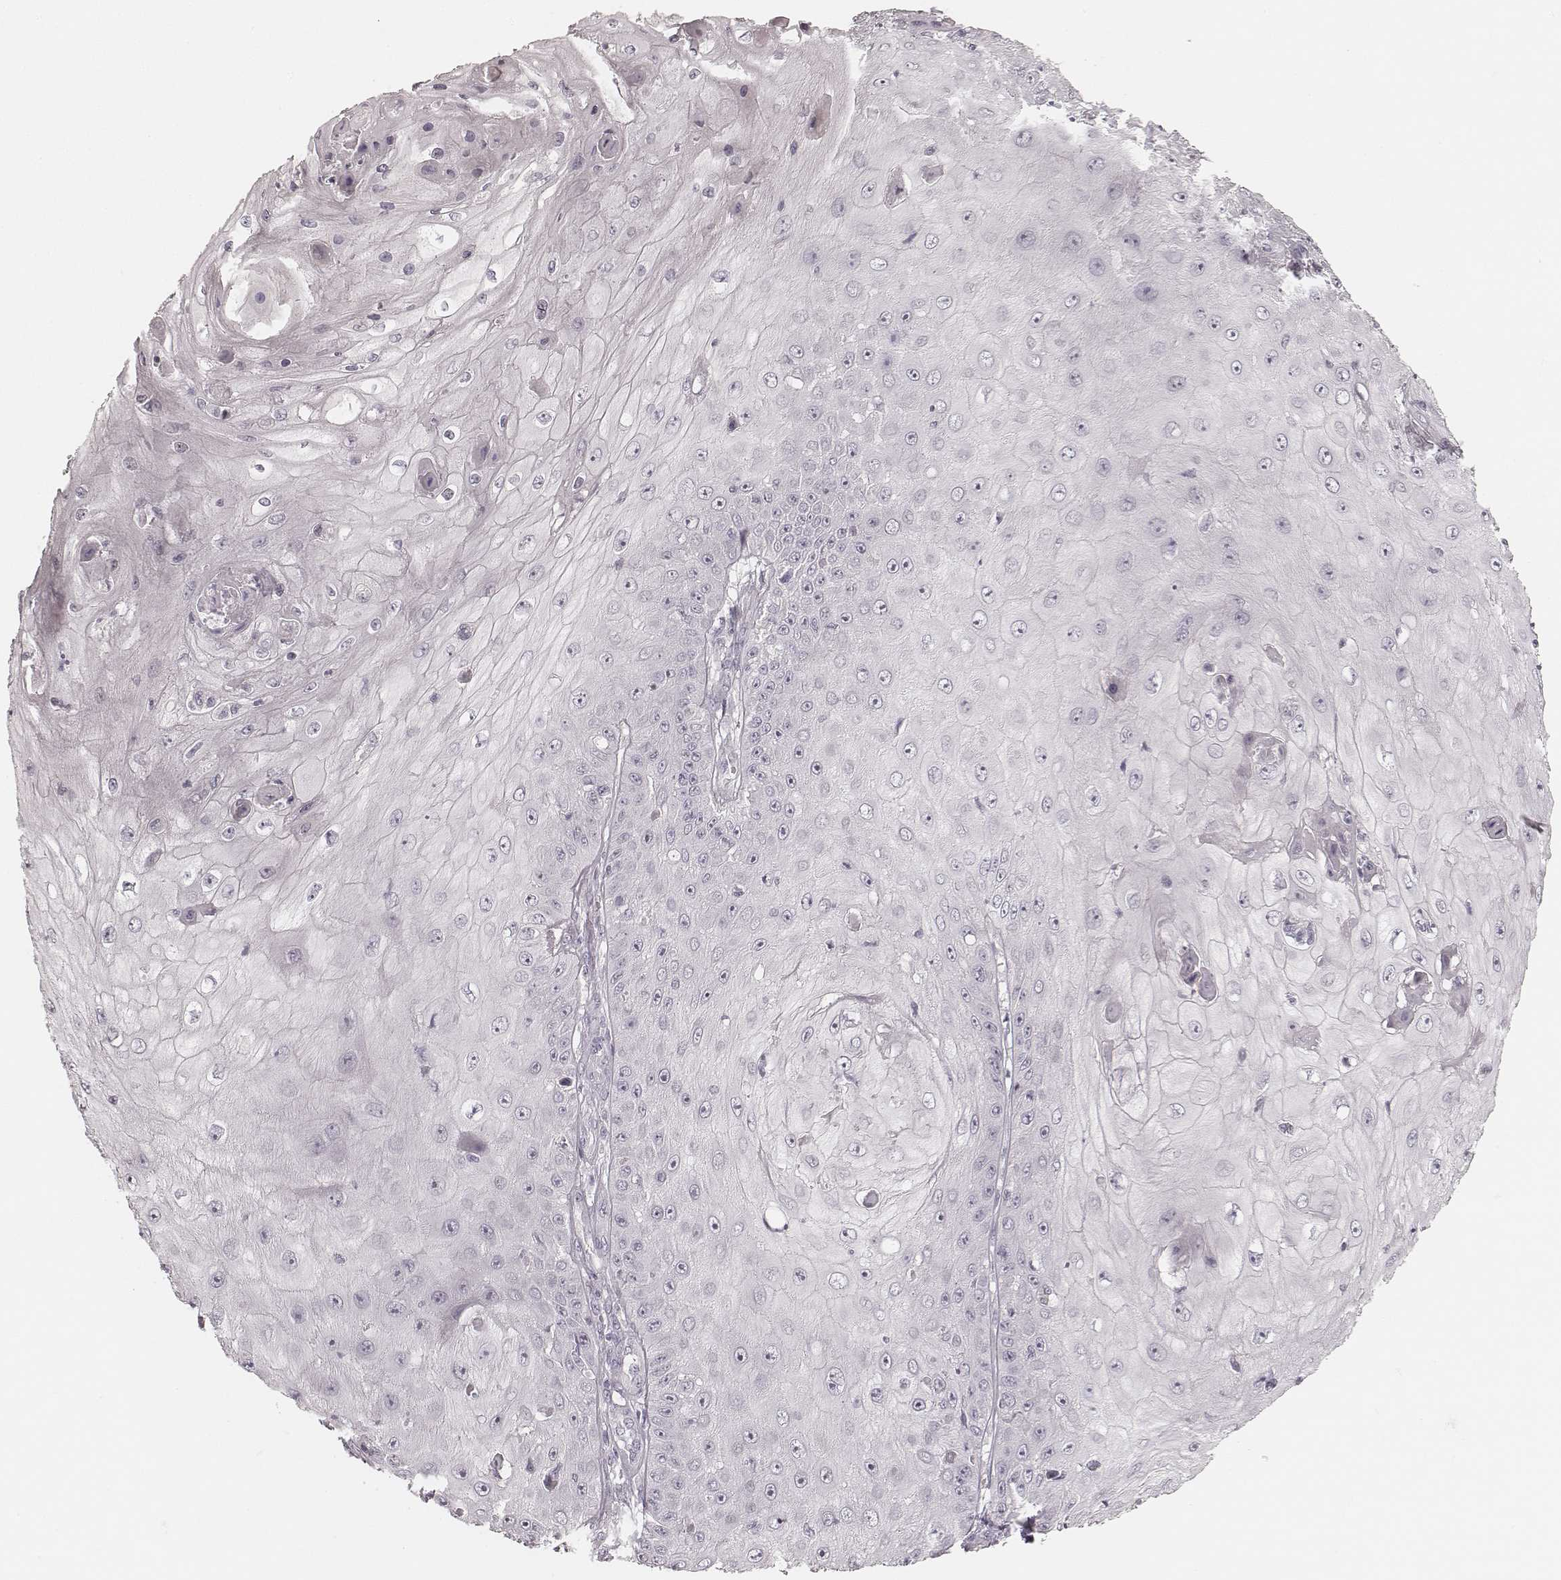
{"staining": {"intensity": "negative", "quantity": "none", "location": "none"}, "tissue": "skin cancer", "cell_type": "Tumor cells", "image_type": "cancer", "snomed": [{"axis": "morphology", "description": "Squamous cell carcinoma, NOS"}, {"axis": "topography", "description": "Skin"}], "caption": "A micrograph of skin cancer stained for a protein shows no brown staining in tumor cells.", "gene": "SPATA24", "patient": {"sex": "male", "age": 70}}